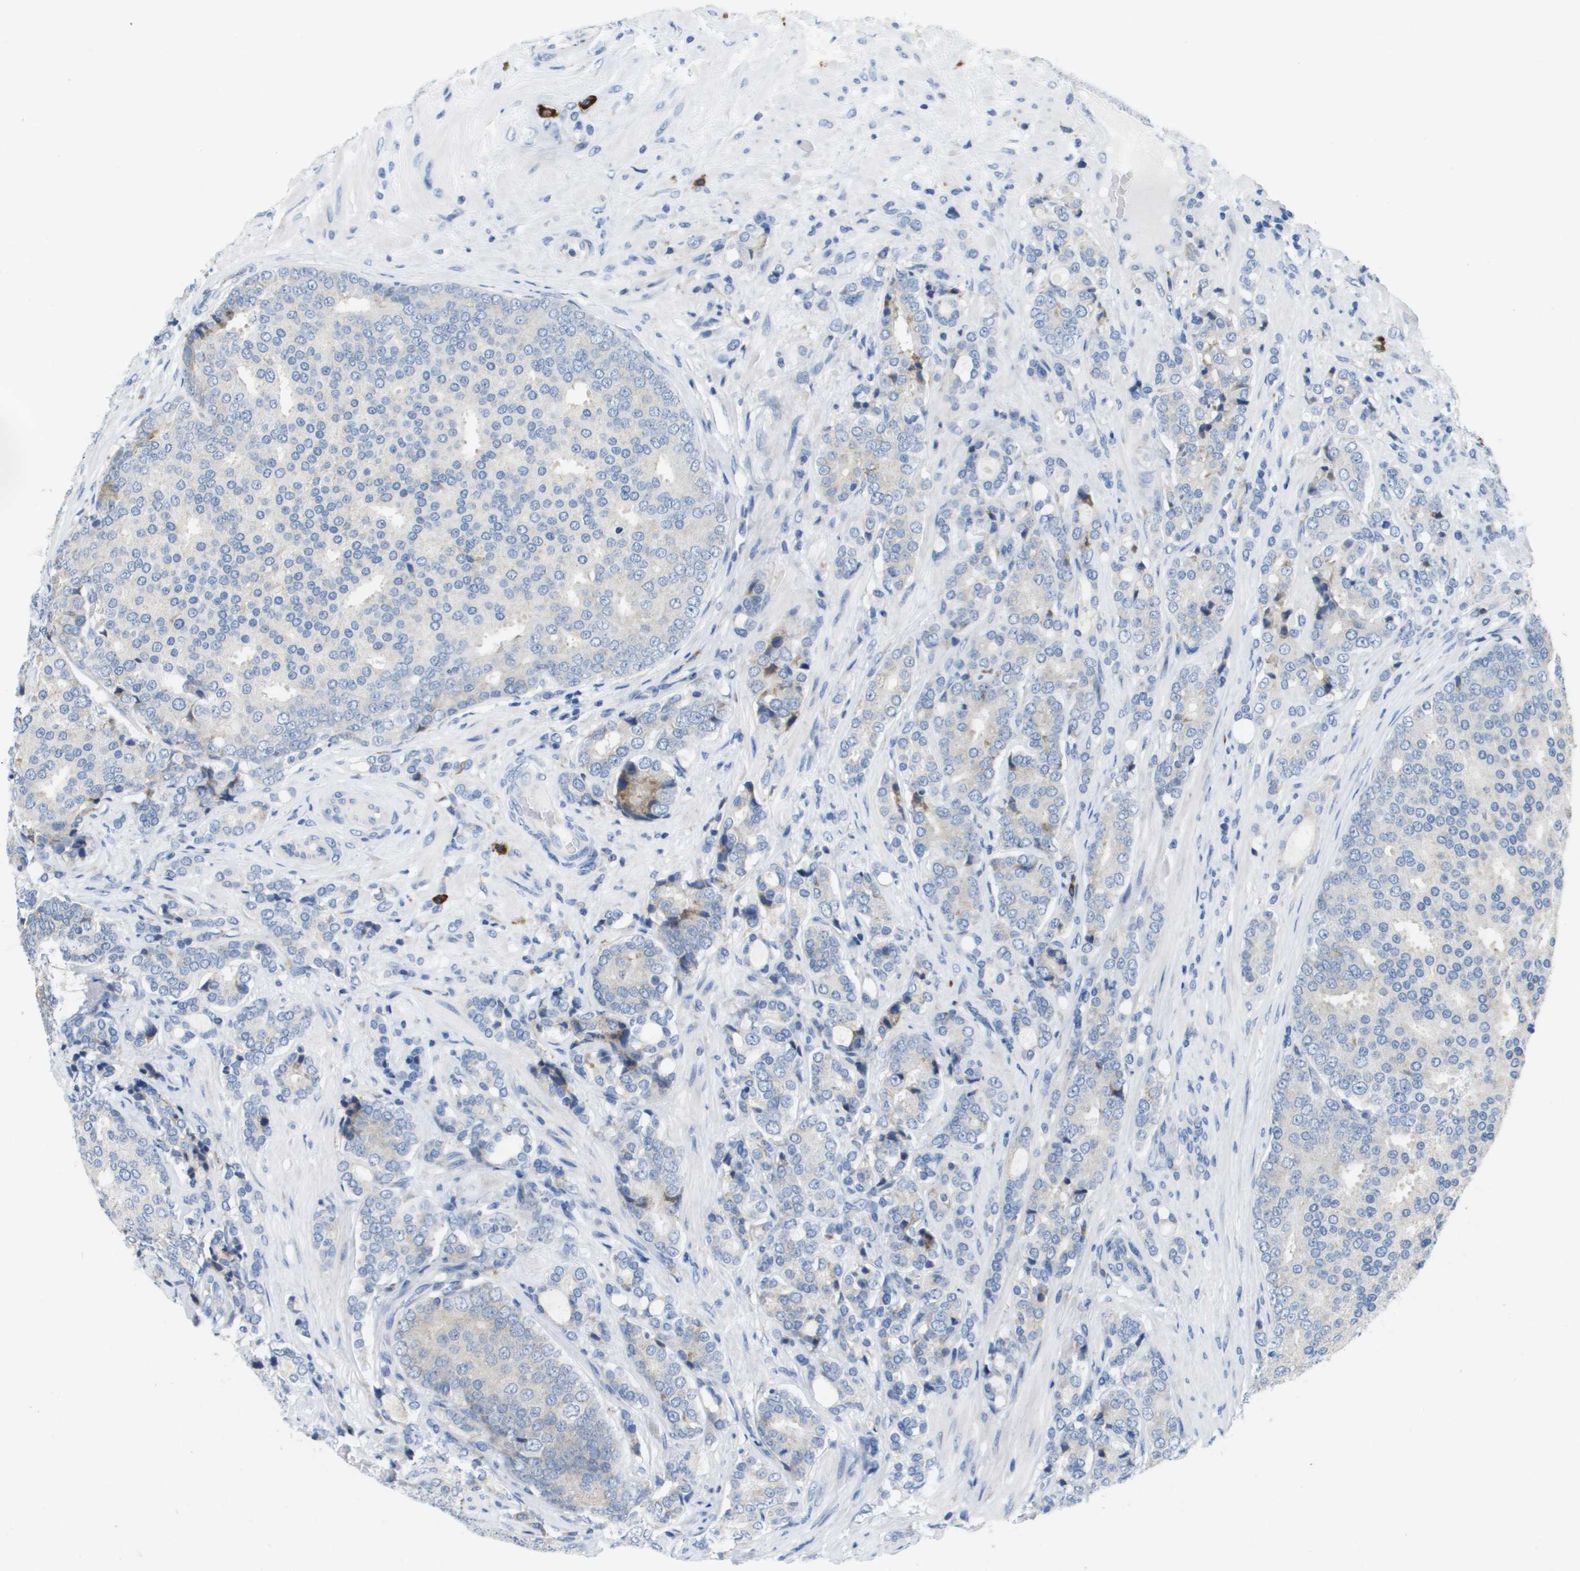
{"staining": {"intensity": "negative", "quantity": "none", "location": "none"}, "tissue": "prostate cancer", "cell_type": "Tumor cells", "image_type": "cancer", "snomed": [{"axis": "morphology", "description": "Adenocarcinoma, High grade"}, {"axis": "topography", "description": "Prostate"}], "caption": "Human high-grade adenocarcinoma (prostate) stained for a protein using immunohistochemistry shows no positivity in tumor cells.", "gene": "CD3G", "patient": {"sex": "male", "age": 50}}